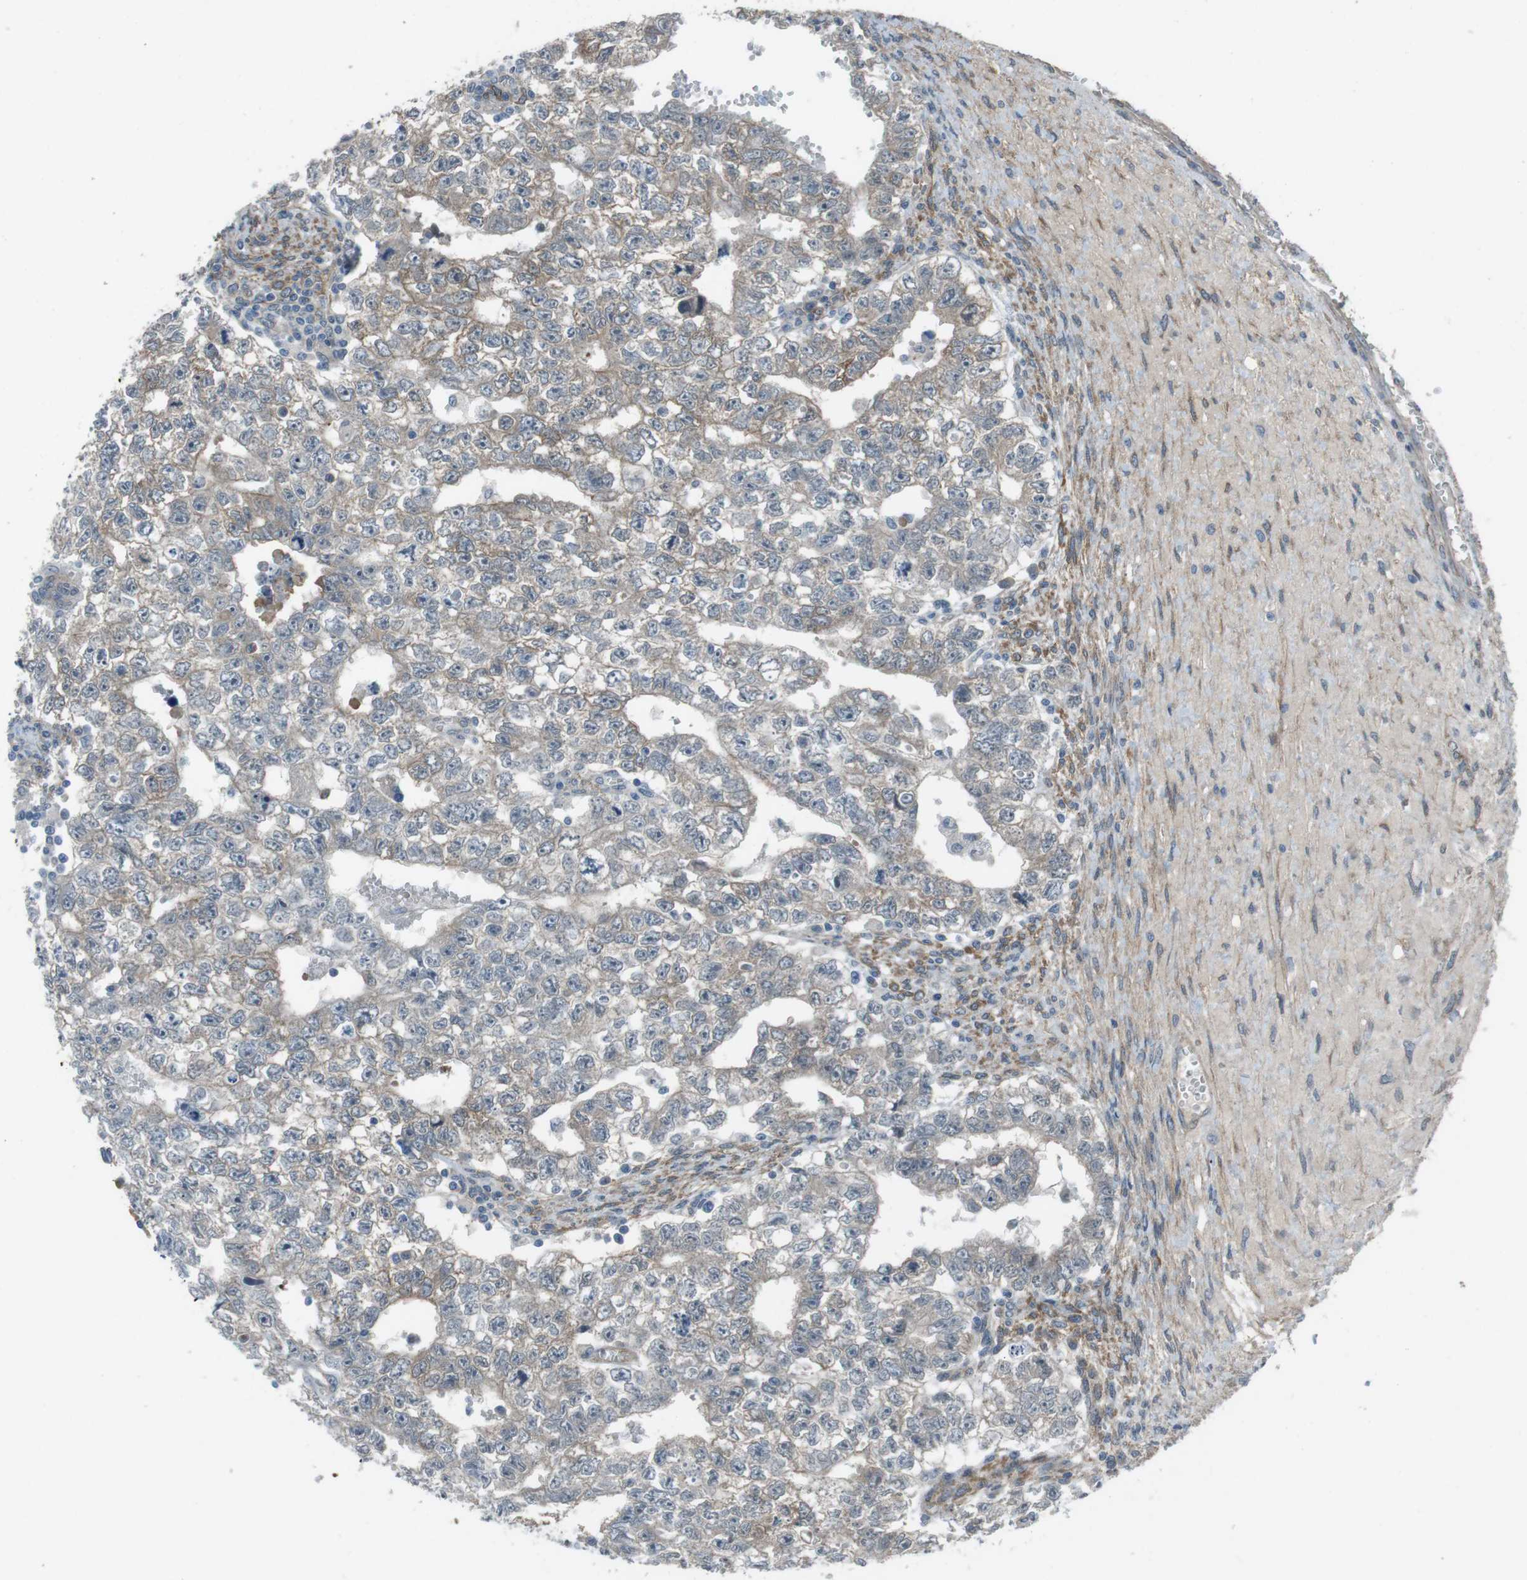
{"staining": {"intensity": "moderate", "quantity": "25%-75%", "location": "cytoplasmic/membranous"}, "tissue": "testis cancer", "cell_type": "Tumor cells", "image_type": "cancer", "snomed": [{"axis": "morphology", "description": "Seminoma, NOS"}, {"axis": "morphology", "description": "Carcinoma, Embryonal, NOS"}, {"axis": "topography", "description": "Testis"}], "caption": "Tumor cells demonstrate moderate cytoplasmic/membranous staining in approximately 25%-75% of cells in testis cancer (embryonal carcinoma). (Brightfield microscopy of DAB IHC at high magnification).", "gene": "ANK2", "patient": {"sex": "male", "age": 38}}